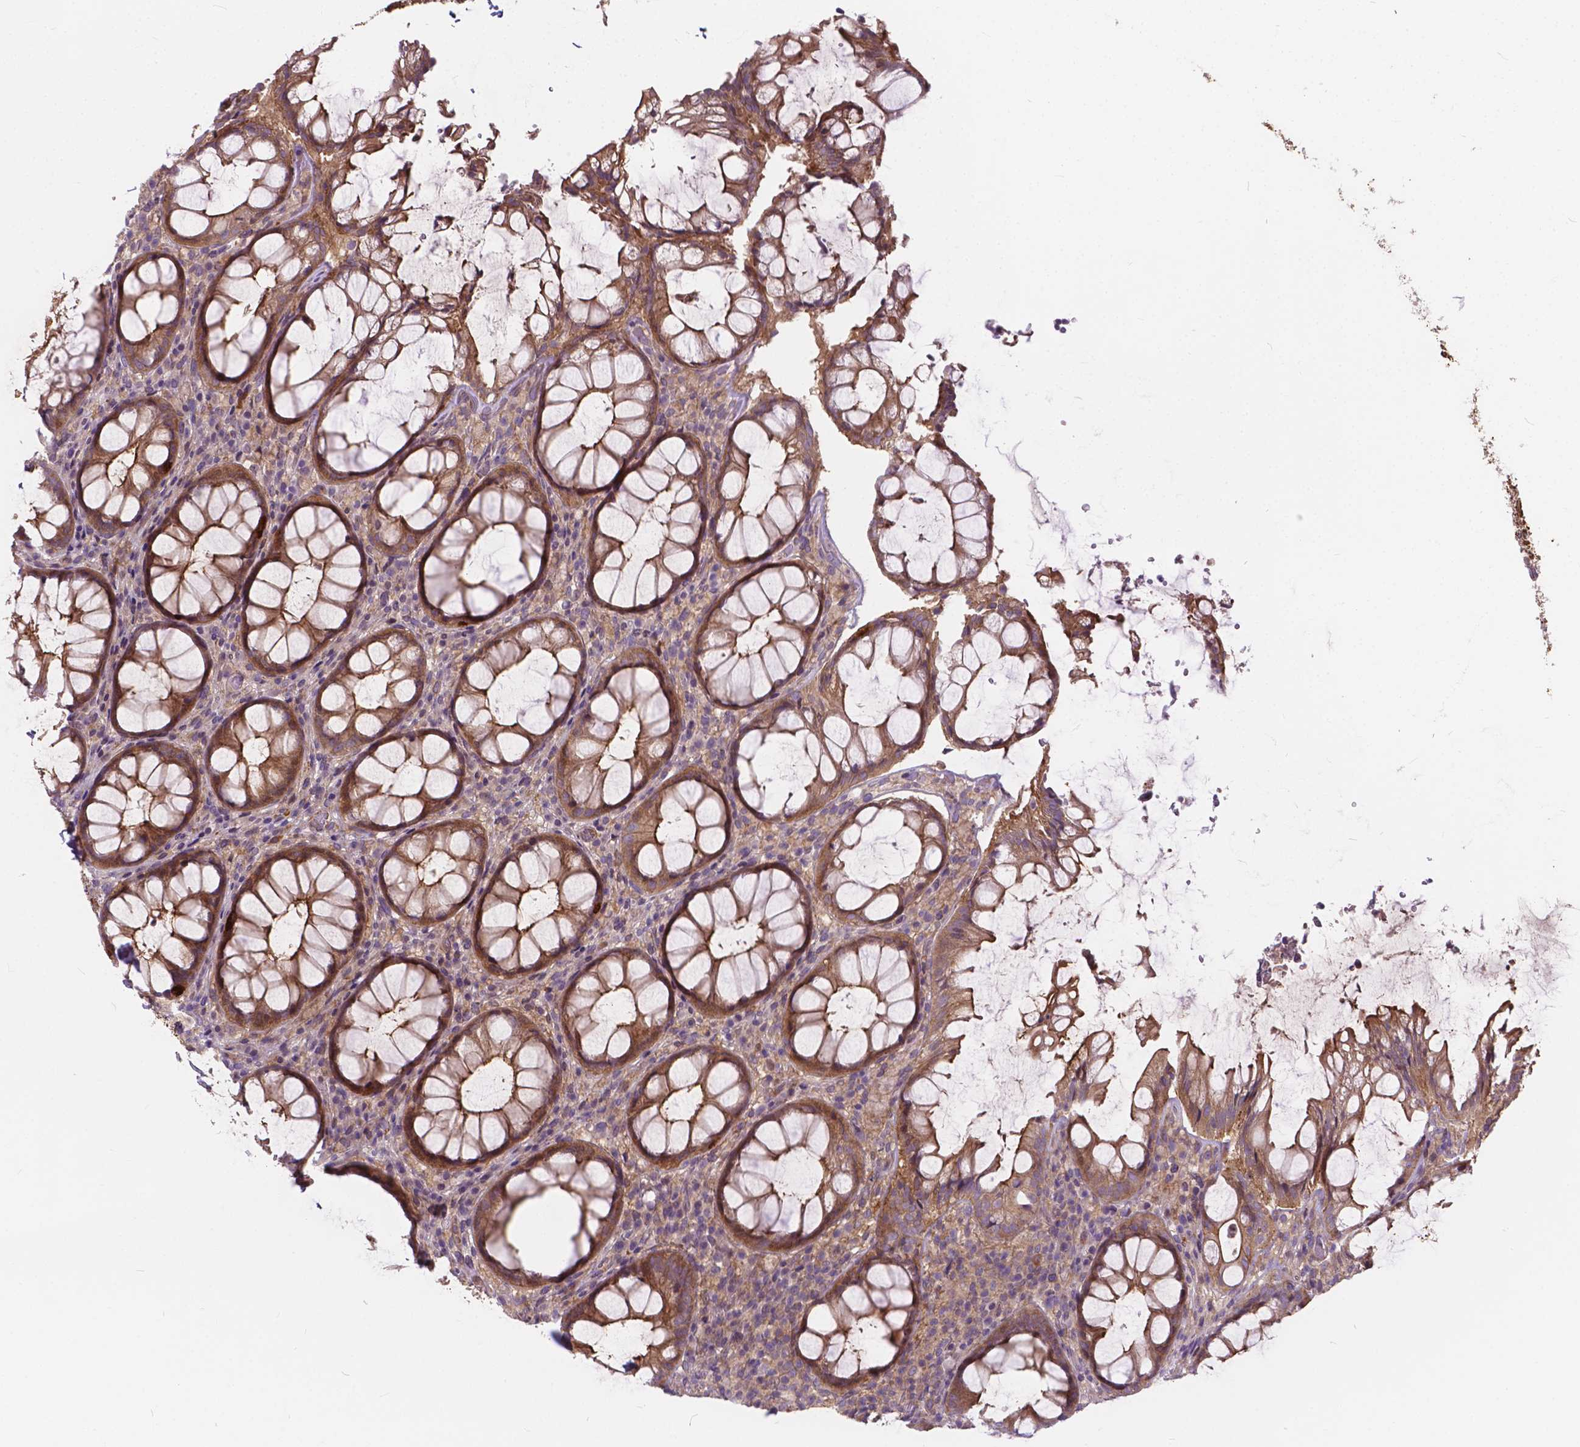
{"staining": {"intensity": "moderate", "quantity": ">75%", "location": "cytoplasmic/membranous"}, "tissue": "rectum", "cell_type": "Glandular cells", "image_type": "normal", "snomed": [{"axis": "morphology", "description": "Normal tissue, NOS"}, {"axis": "topography", "description": "Rectum"}], "caption": "The immunohistochemical stain labels moderate cytoplasmic/membranous staining in glandular cells of unremarkable rectum. The protein of interest is shown in brown color, while the nuclei are stained blue.", "gene": "INPP5E", "patient": {"sex": "male", "age": 72}}